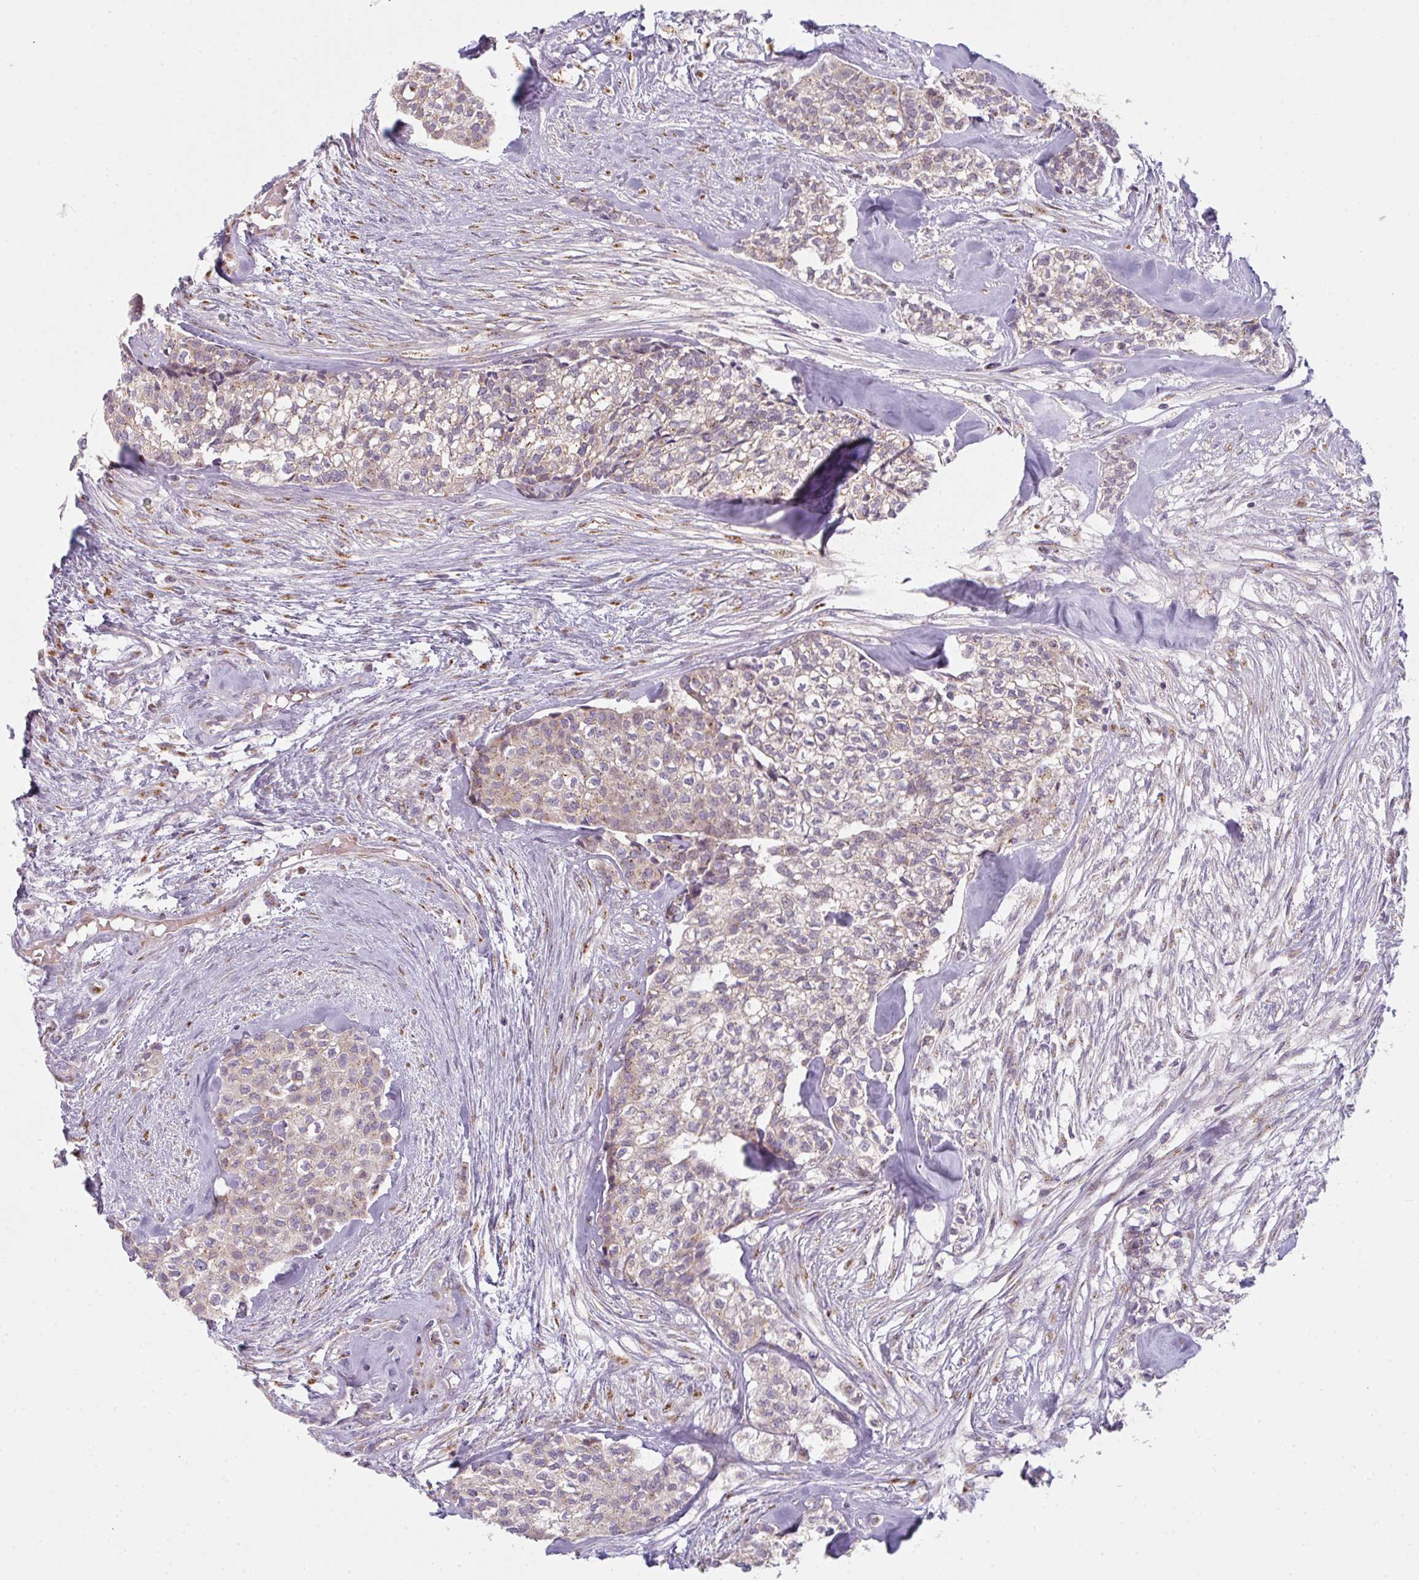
{"staining": {"intensity": "weak", "quantity": "25%-75%", "location": "cytoplasmic/membranous"}, "tissue": "head and neck cancer", "cell_type": "Tumor cells", "image_type": "cancer", "snomed": [{"axis": "morphology", "description": "Adenocarcinoma, NOS"}, {"axis": "topography", "description": "Head-Neck"}], "caption": "Protein expression analysis of human adenocarcinoma (head and neck) reveals weak cytoplasmic/membranous expression in approximately 25%-75% of tumor cells.", "gene": "GVQW3", "patient": {"sex": "male", "age": 81}}